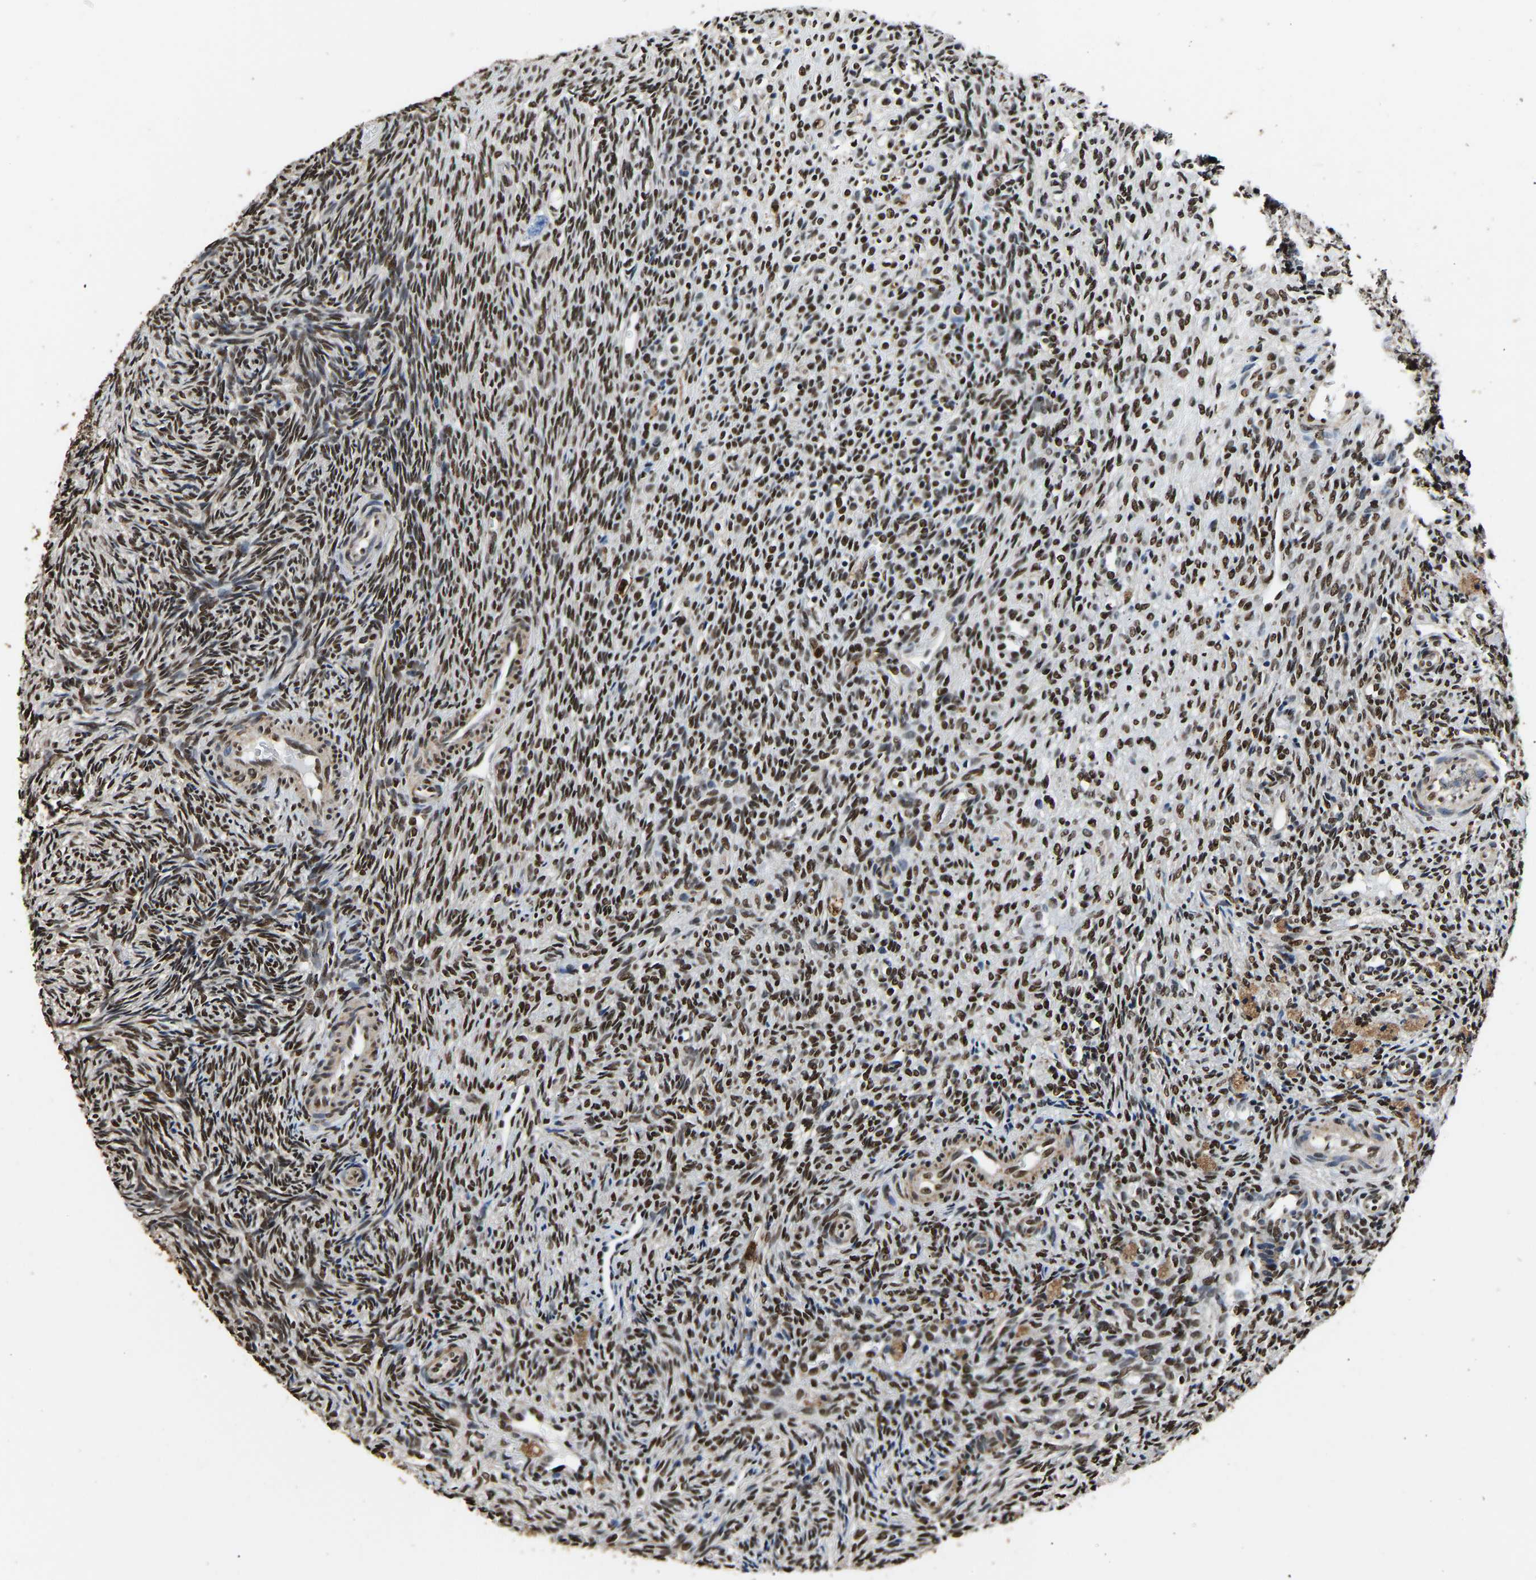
{"staining": {"intensity": "strong", "quantity": ">75%", "location": "nuclear"}, "tissue": "ovary", "cell_type": "Follicle cells", "image_type": "normal", "snomed": [{"axis": "morphology", "description": "Normal tissue, NOS"}, {"axis": "topography", "description": "Ovary"}], "caption": "An IHC photomicrograph of normal tissue is shown. Protein staining in brown highlights strong nuclear positivity in ovary within follicle cells.", "gene": "SAFB", "patient": {"sex": "female", "age": 41}}